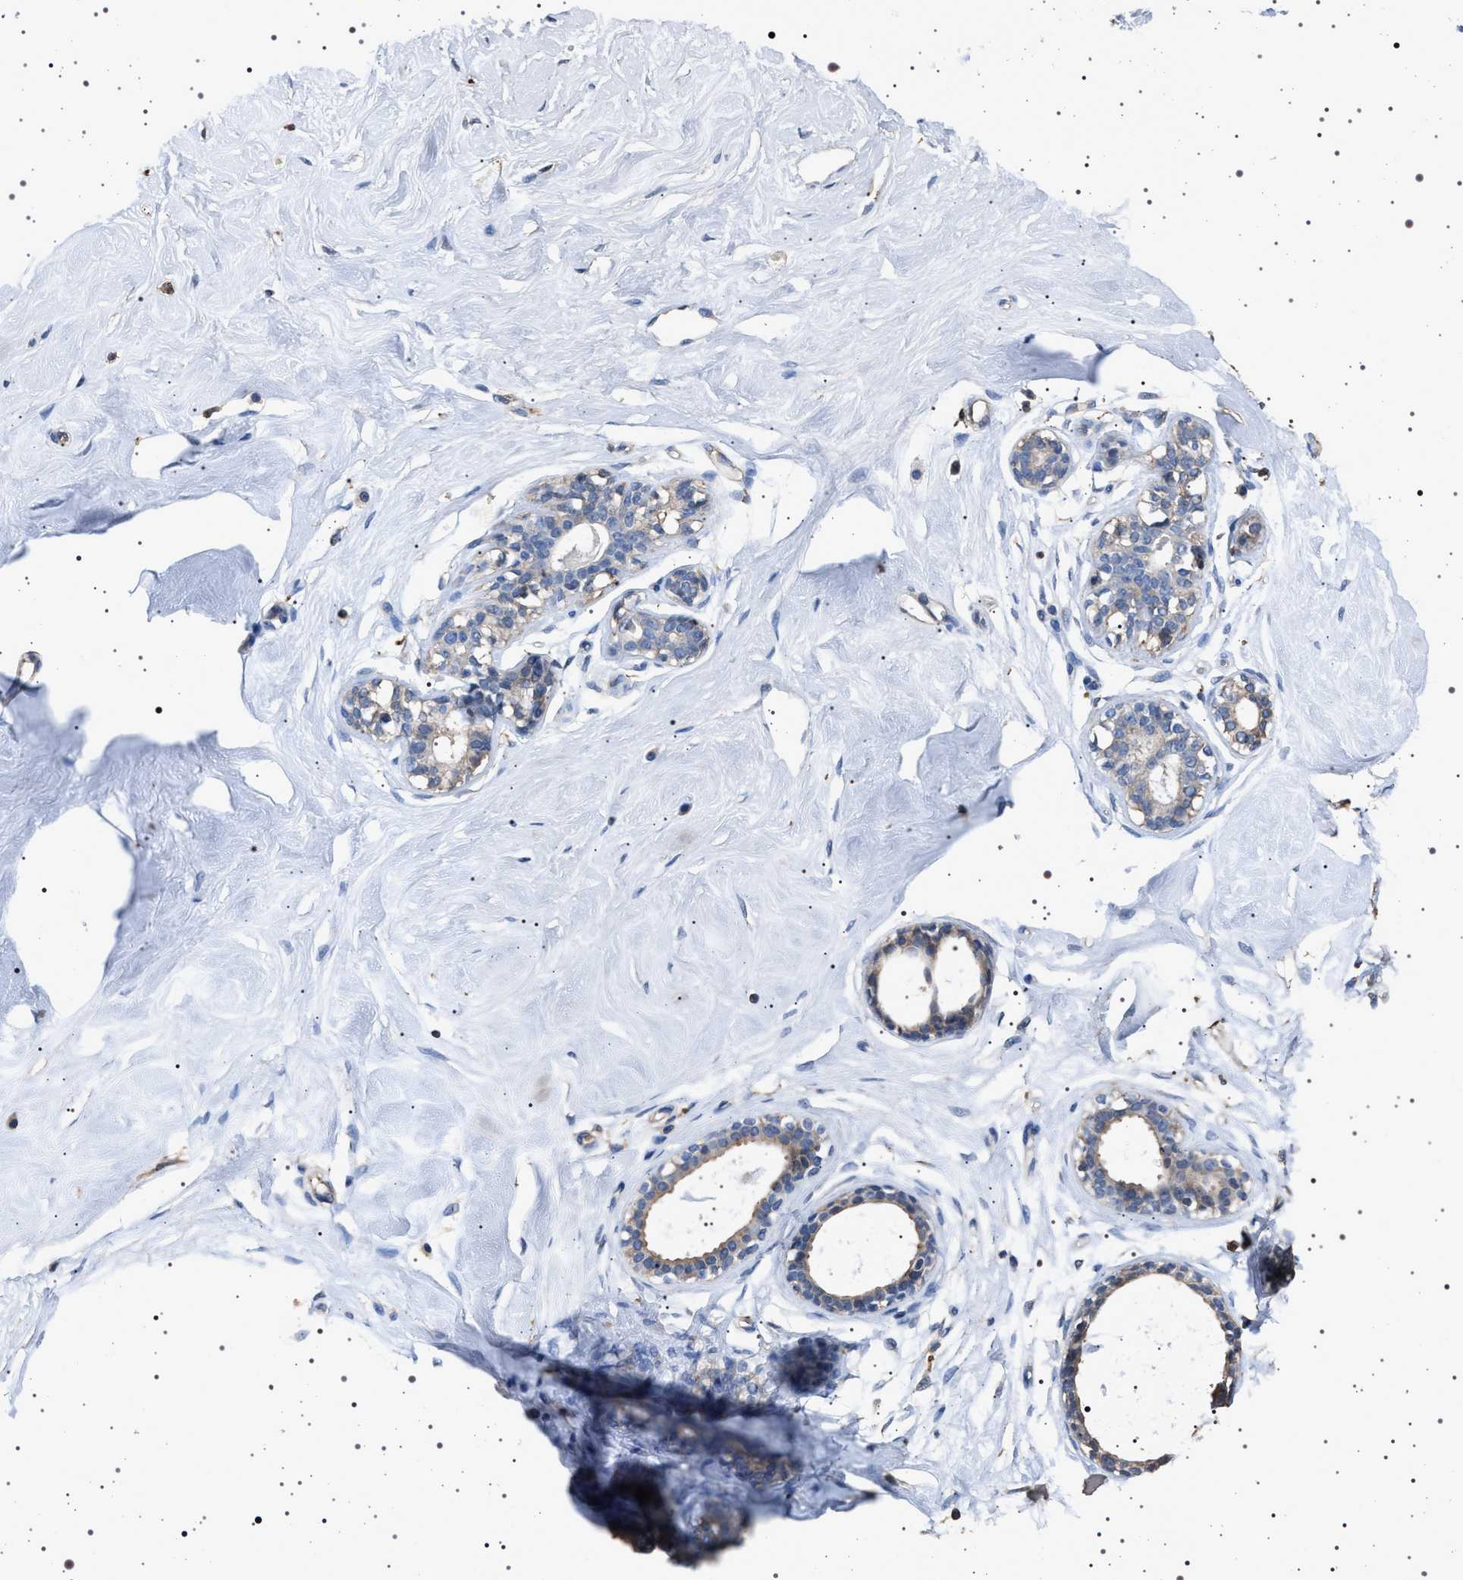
{"staining": {"intensity": "negative", "quantity": "none", "location": "none"}, "tissue": "breast", "cell_type": "Adipocytes", "image_type": "normal", "snomed": [{"axis": "morphology", "description": "Normal tissue, NOS"}, {"axis": "topography", "description": "Breast"}], "caption": "A histopathology image of breast stained for a protein displays no brown staining in adipocytes. Nuclei are stained in blue.", "gene": "SMAP2", "patient": {"sex": "female", "age": 23}}